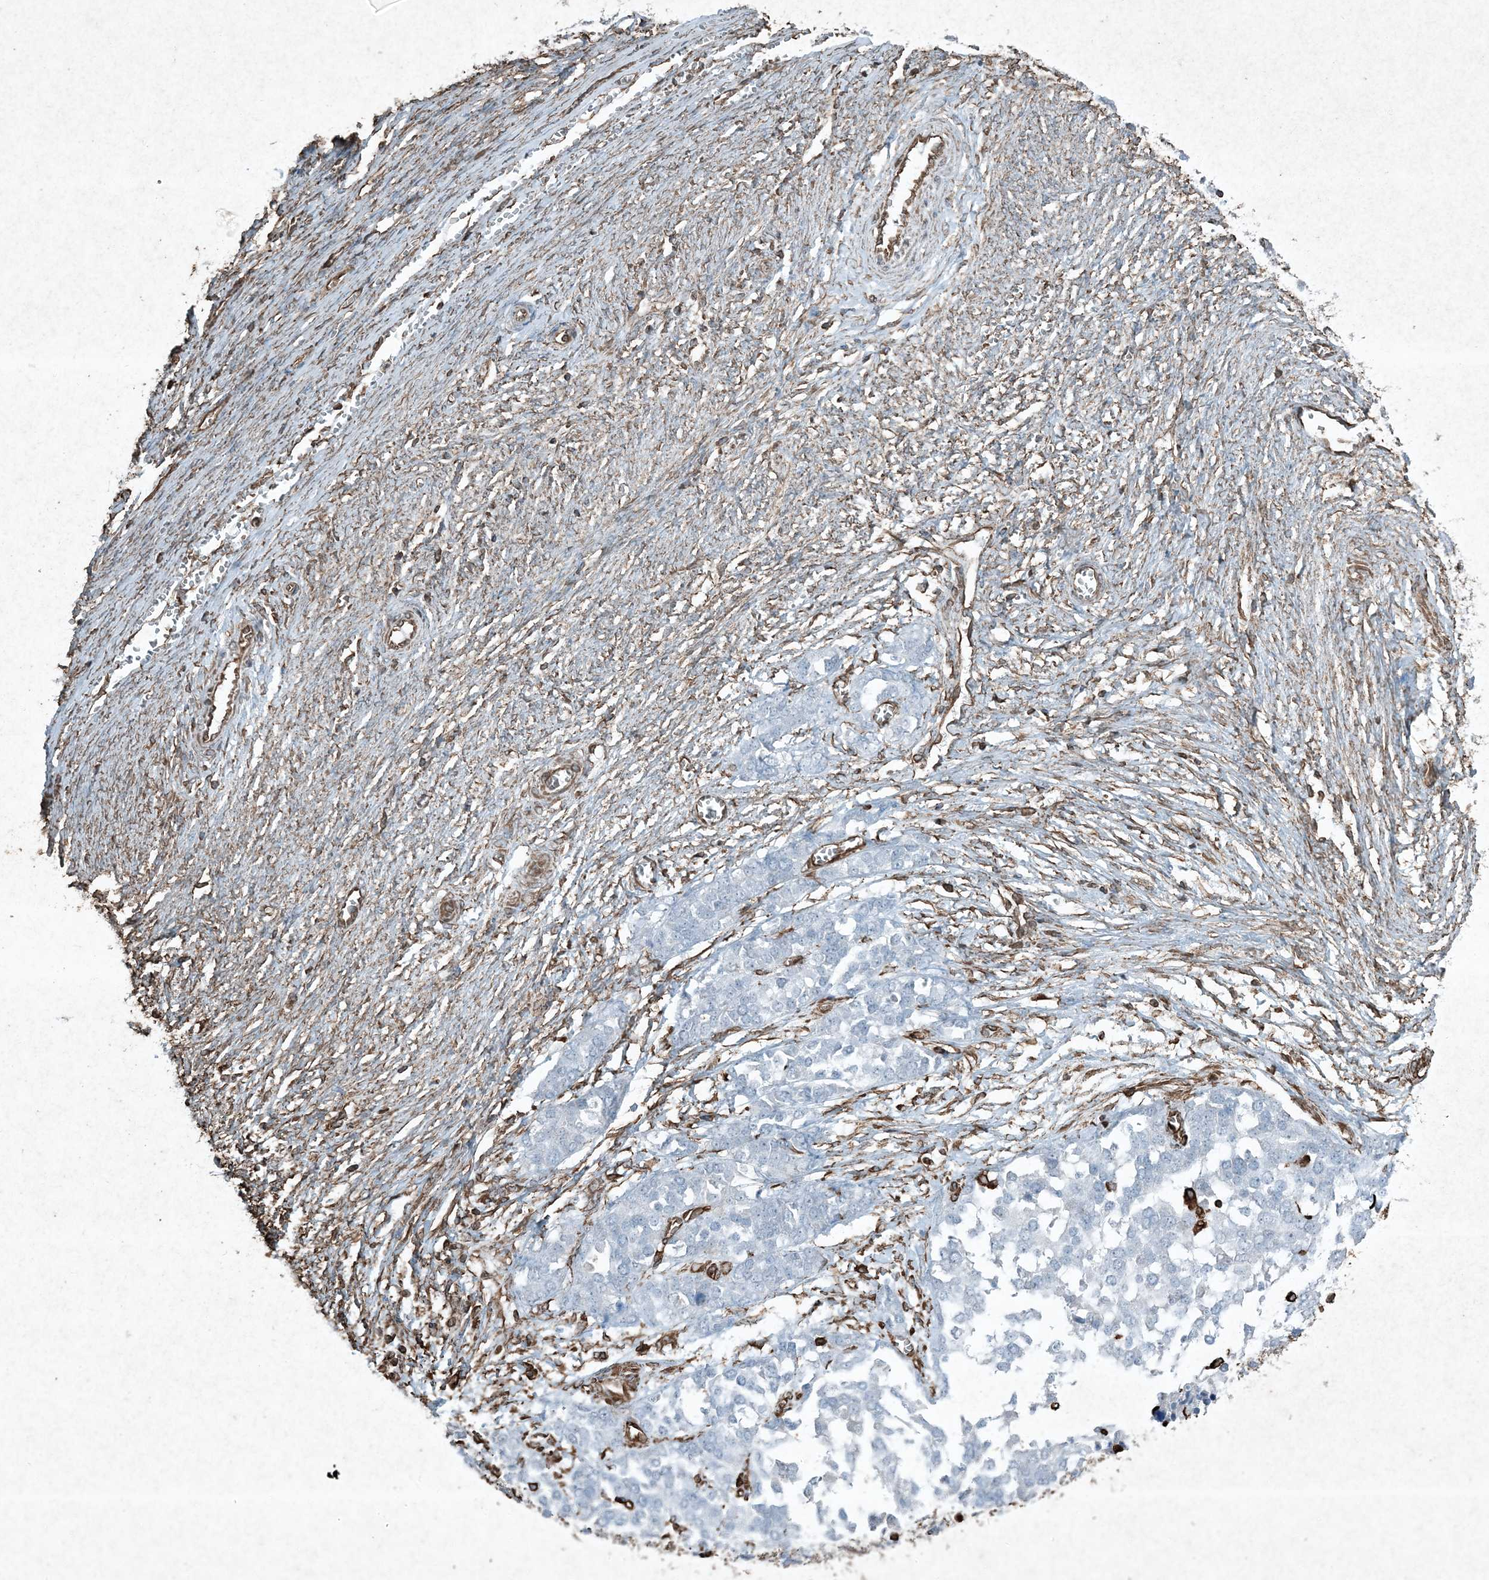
{"staining": {"intensity": "negative", "quantity": "none", "location": "none"}, "tissue": "ovarian cancer", "cell_type": "Tumor cells", "image_type": "cancer", "snomed": [{"axis": "morphology", "description": "Cystadenocarcinoma, serous, NOS"}, {"axis": "topography", "description": "Ovary"}], "caption": "High power microscopy histopathology image of an IHC histopathology image of ovarian cancer (serous cystadenocarcinoma), revealing no significant staining in tumor cells.", "gene": "RYK", "patient": {"sex": "female", "age": 44}}